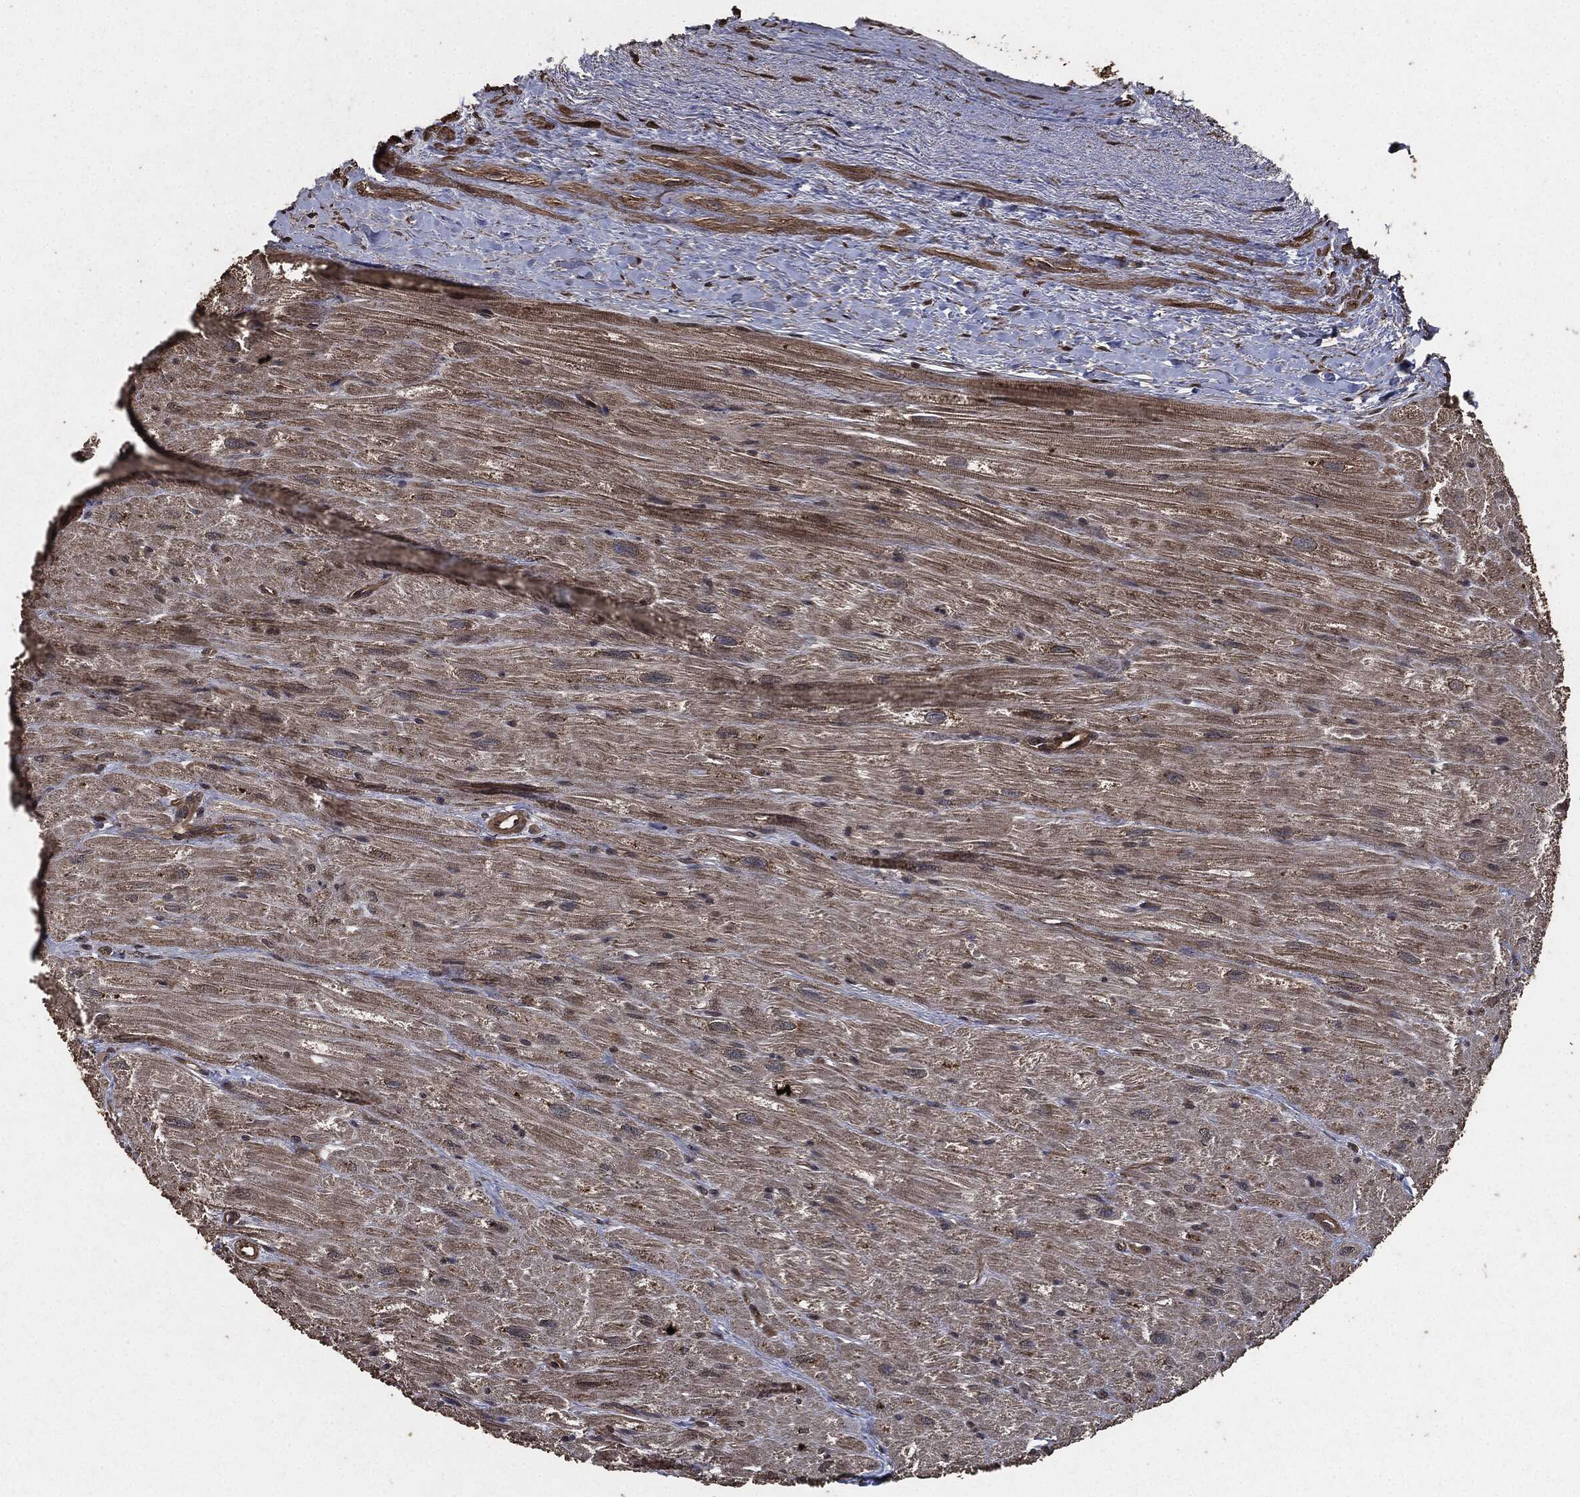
{"staining": {"intensity": "weak", "quantity": "25%-75%", "location": "cytoplasmic/membranous"}, "tissue": "heart muscle", "cell_type": "Cardiomyocytes", "image_type": "normal", "snomed": [{"axis": "morphology", "description": "Normal tissue, NOS"}, {"axis": "topography", "description": "Heart"}], "caption": "The image exhibits a brown stain indicating the presence of a protein in the cytoplasmic/membranous of cardiomyocytes in heart muscle.", "gene": "AKT1S1", "patient": {"sex": "male", "age": 62}}